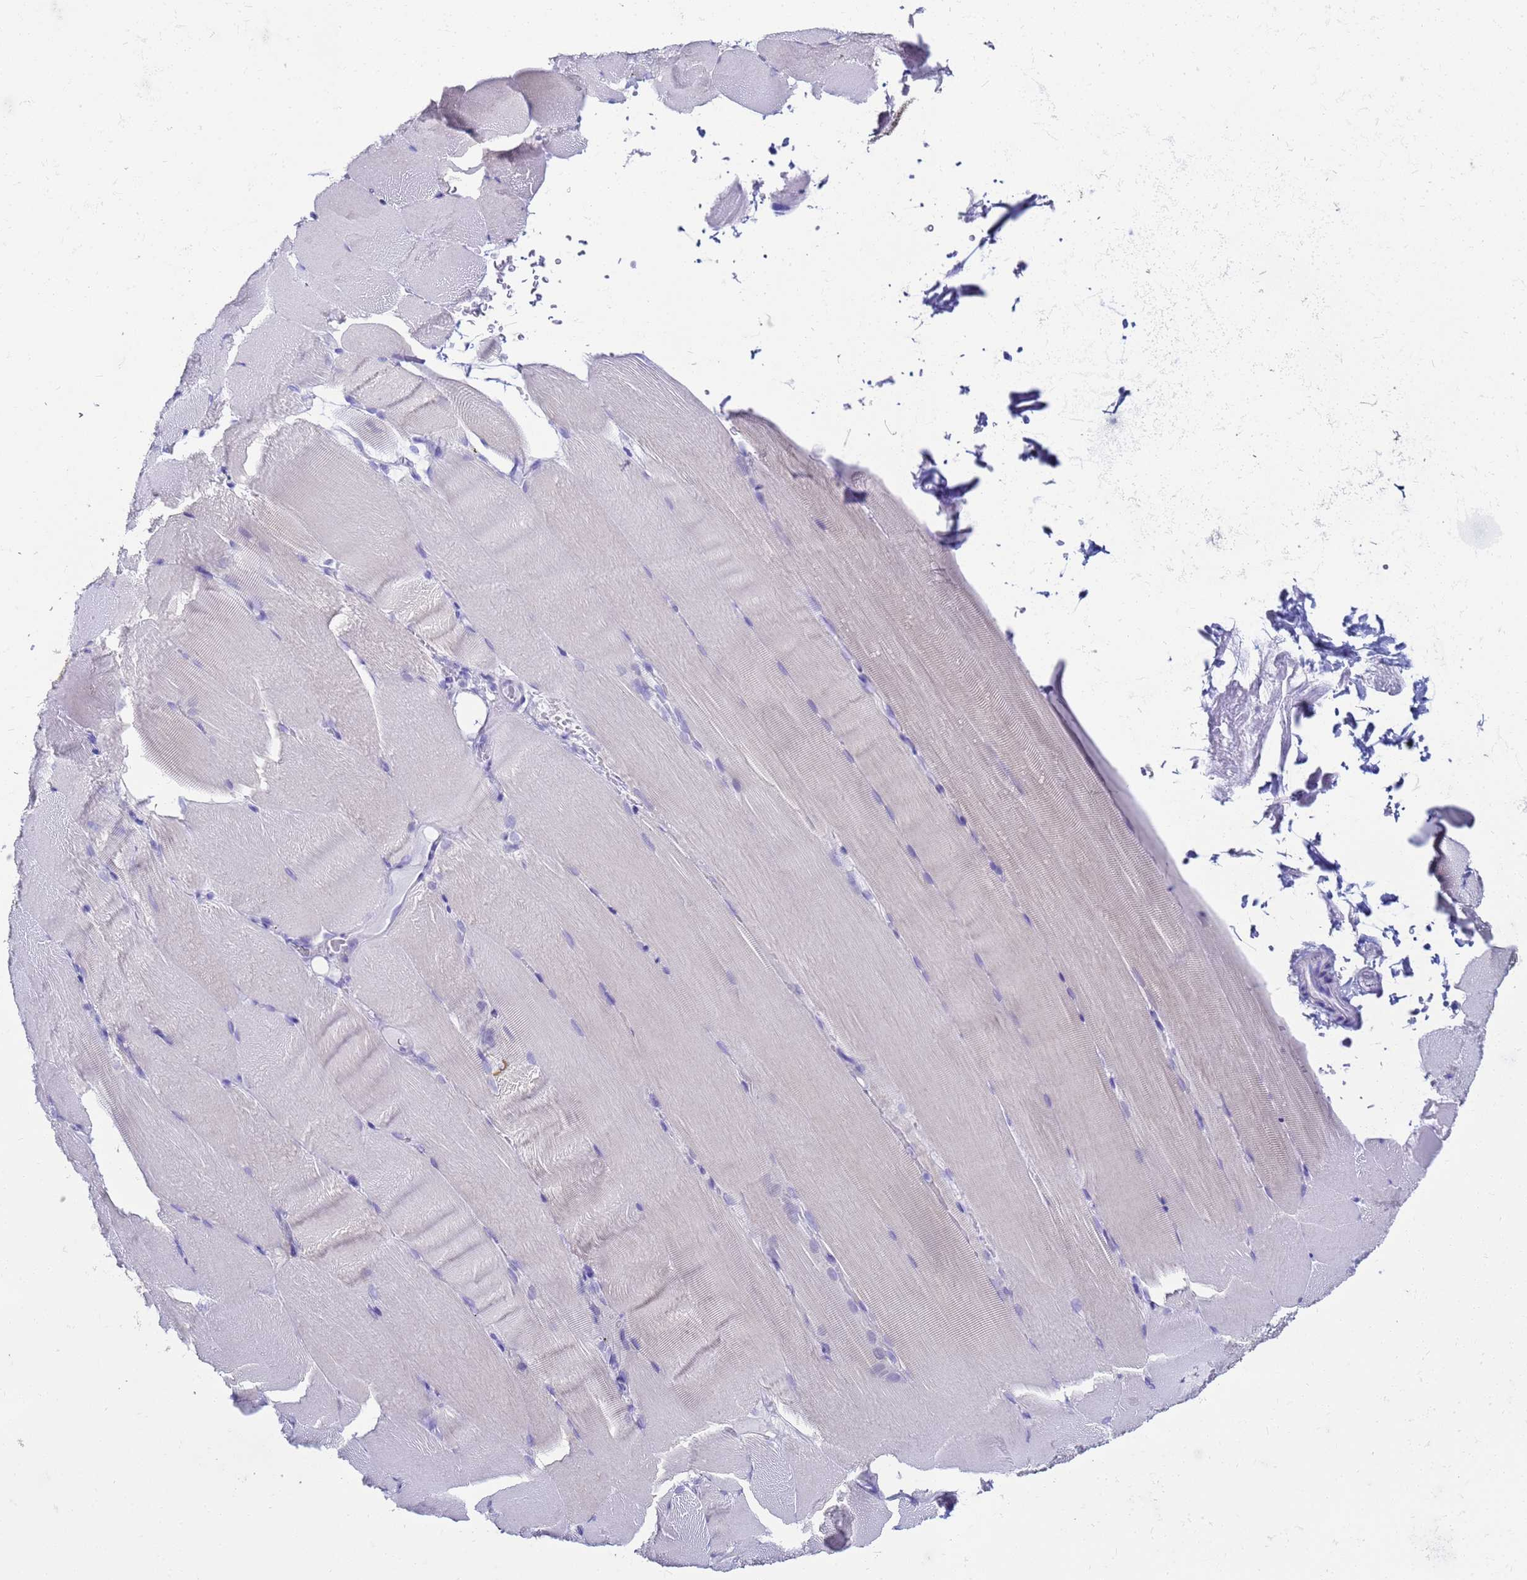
{"staining": {"intensity": "negative", "quantity": "none", "location": "none"}, "tissue": "skeletal muscle", "cell_type": "Myocytes", "image_type": "normal", "snomed": [{"axis": "morphology", "description": "Normal tissue, NOS"}, {"axis": "topography", "description": "Skeletal muscle"}, {"axis": "topography", "description": "Parathyroid gland"}], "caption": "Protein analysis of normal skeletal muscle demonstrates no significant staining in myocytes.", "gene": "CKB", "patient": {"sex": "female", "age": 37}}